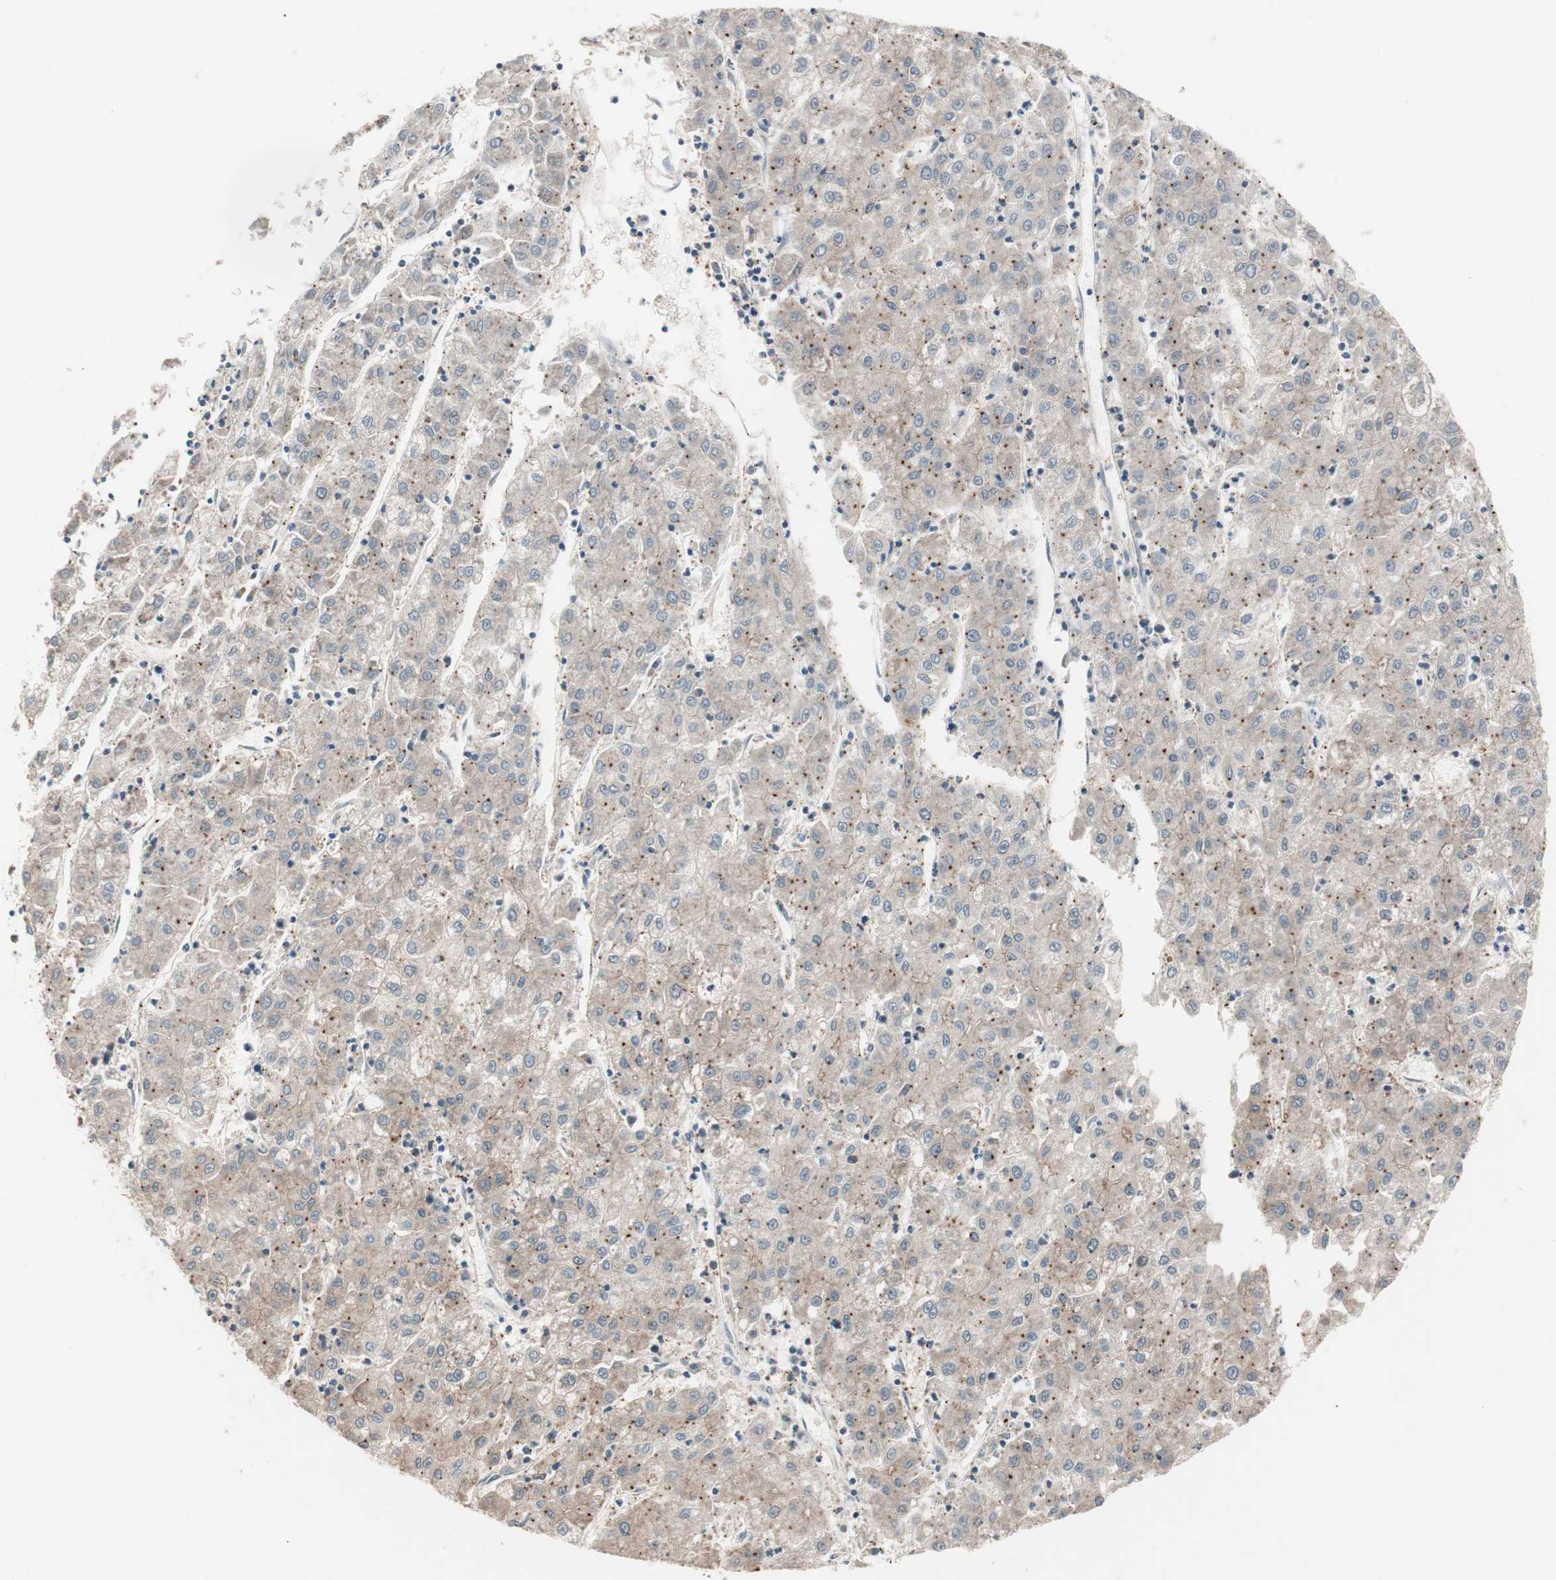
{"staining": {"intensity": "weak", "quantity": ">75%", "location": "cytoplasmic/membranous"}, "tissue": "liver cancer", "cell_type": "Tumor cells", "image_type": "cancer", "snomed": [{"axis": "morphology", "description": "Carcinoma, Hepatocellular, NOS"}, {"axis": "topography", "description": "Liver"}], "caption": "Immunohistochemical staining of liver cancer (hepatocellular carcinoma) displays weak cytoplasmic/membranous protein positivity in approximately >75% of tumor cells. Immunohistochemistry stains the protein in brown and the nuclei are stained blue.", "gene": "FBXO5", "patient": {"sex": "male", "age": 72}}